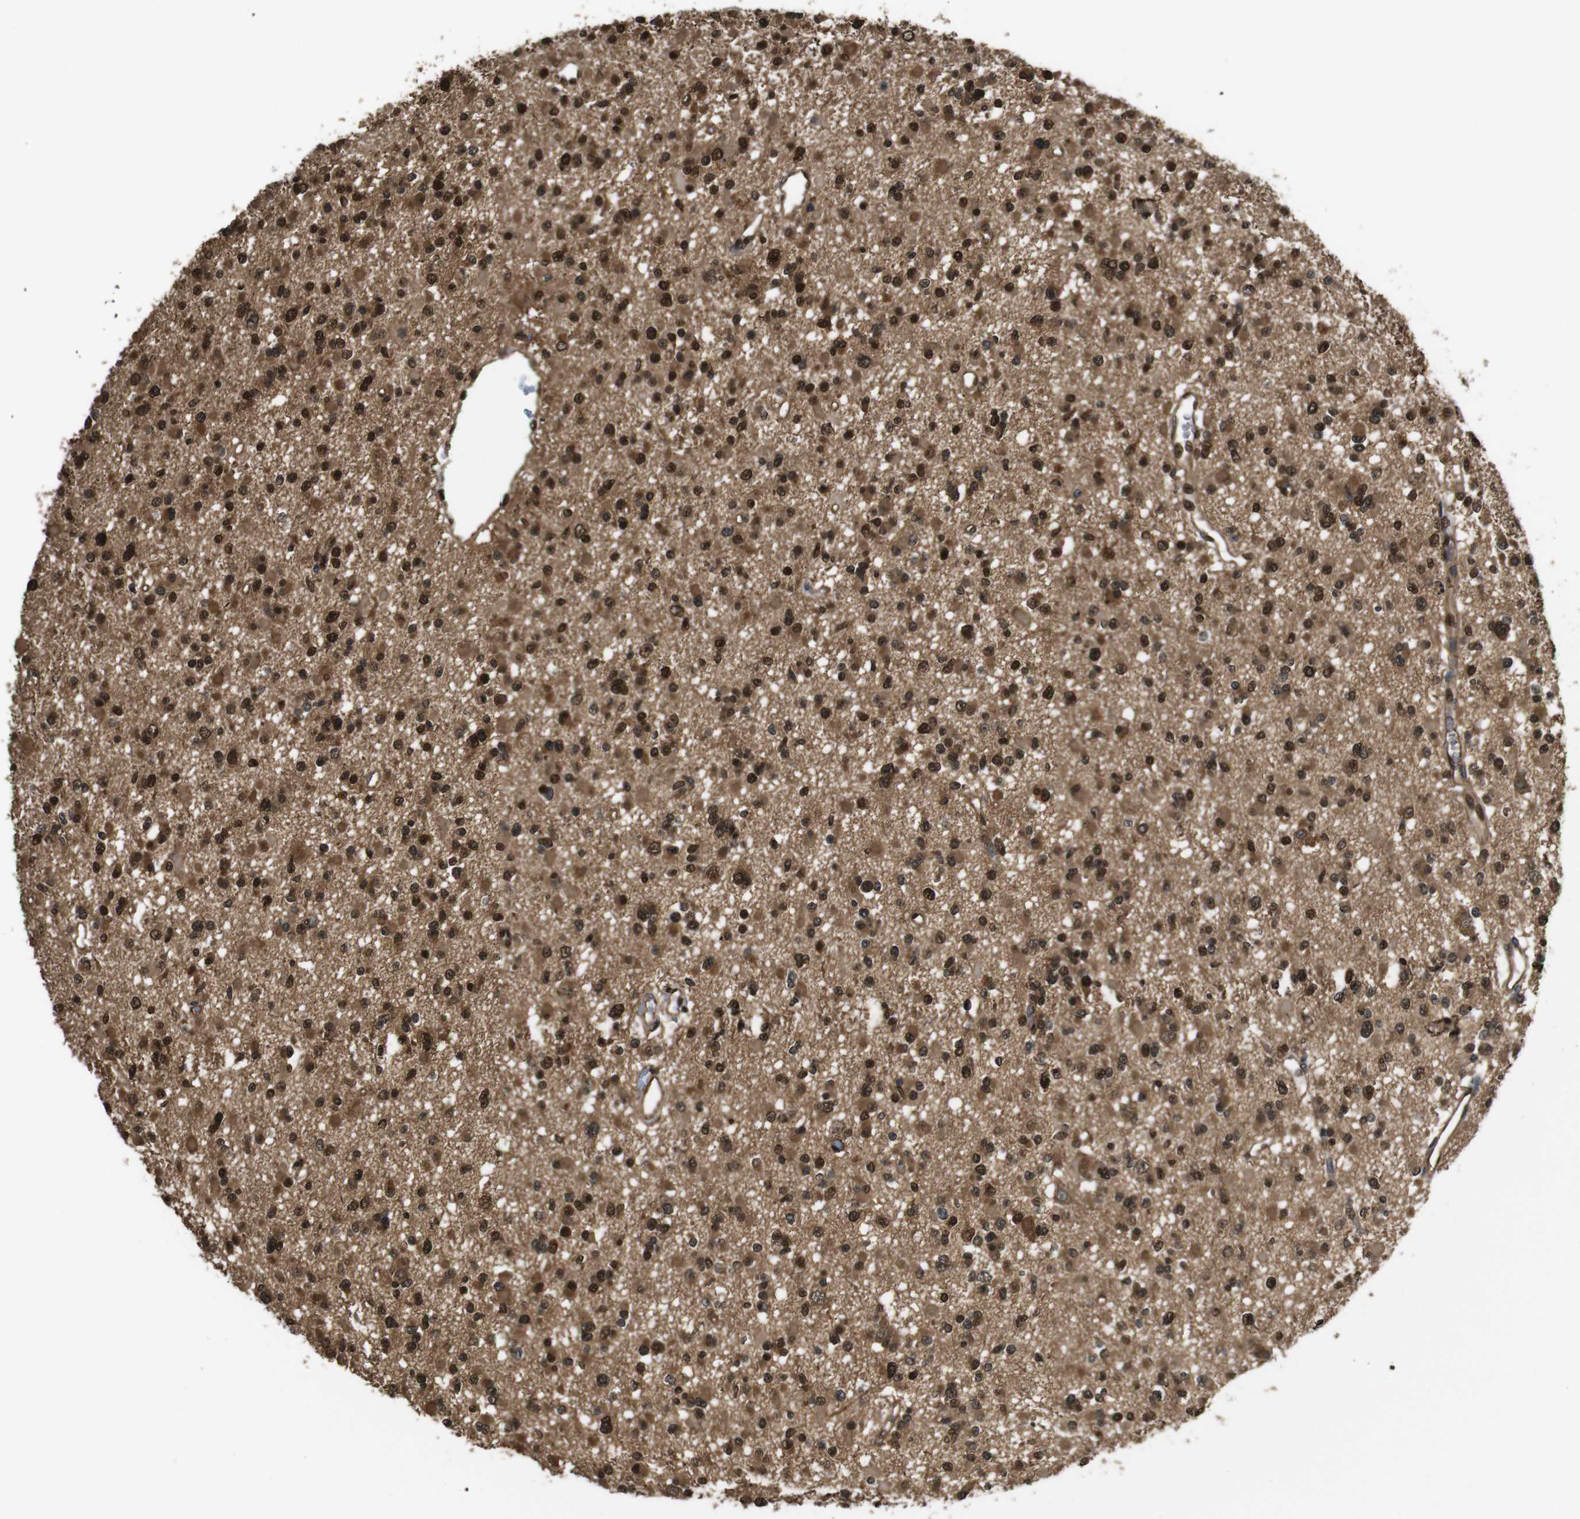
{"staining": {"intensity": "strong", "quantity": ">75%", "location": "cytoplasmic/membranous,nuclear"}, "tissue": "glioma", "cell_type": "Tumor cells", "image_type": "cancer", "snomed": [{"axis": "morphology", "description": "Glioma, malignant, Low grade"}, {"axis": "topography", "description": "Brain"}], "caption": "Tumor cells exhibit high levels of strong cytoplasmic/membranous and nuclear positivity in approximately >75% of cells in human glioma.", "gene": "VCP", "patient": {"sex": "female", "age": 22}}